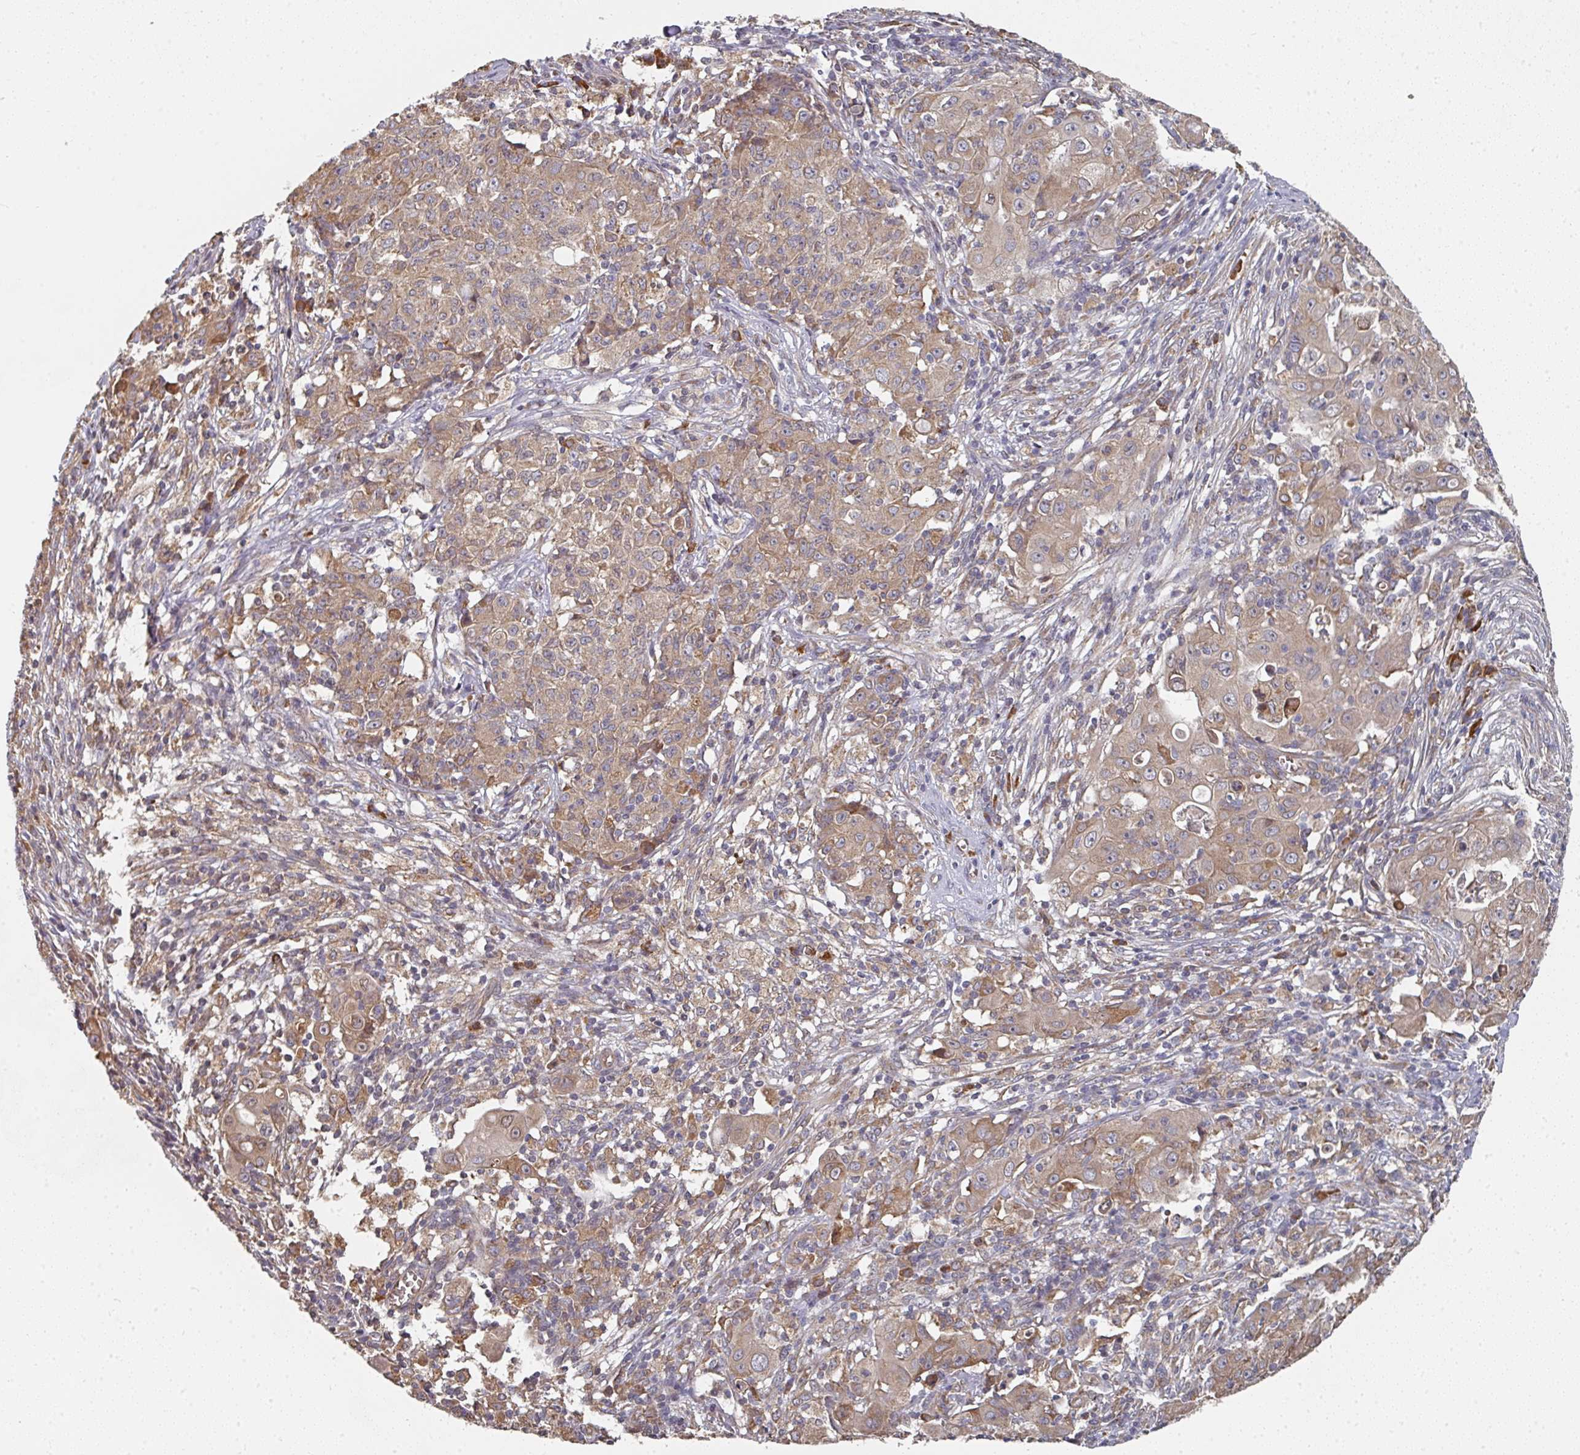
{"staining": {"intensity": "moderate", "quantity": ">75%", "location": "cytoplasmic/membranous"}, "tissue": "ovarian cancer", "cell_type": "Tumor cells", "image_type": "cancer", "snomed": [{"axis": "morphology", "description": "Carcinoma, endometroid"}, {"axis": "topography", "description": "Ovary"}], "caption": "Brown immunohistochemical staining in ovarian cancer reveals moderate cytoplasmic/membranous positivity in about >75% of tumor cells.", "gene": "EDEM2", "patient": {"sex": "female", "age": 42}}